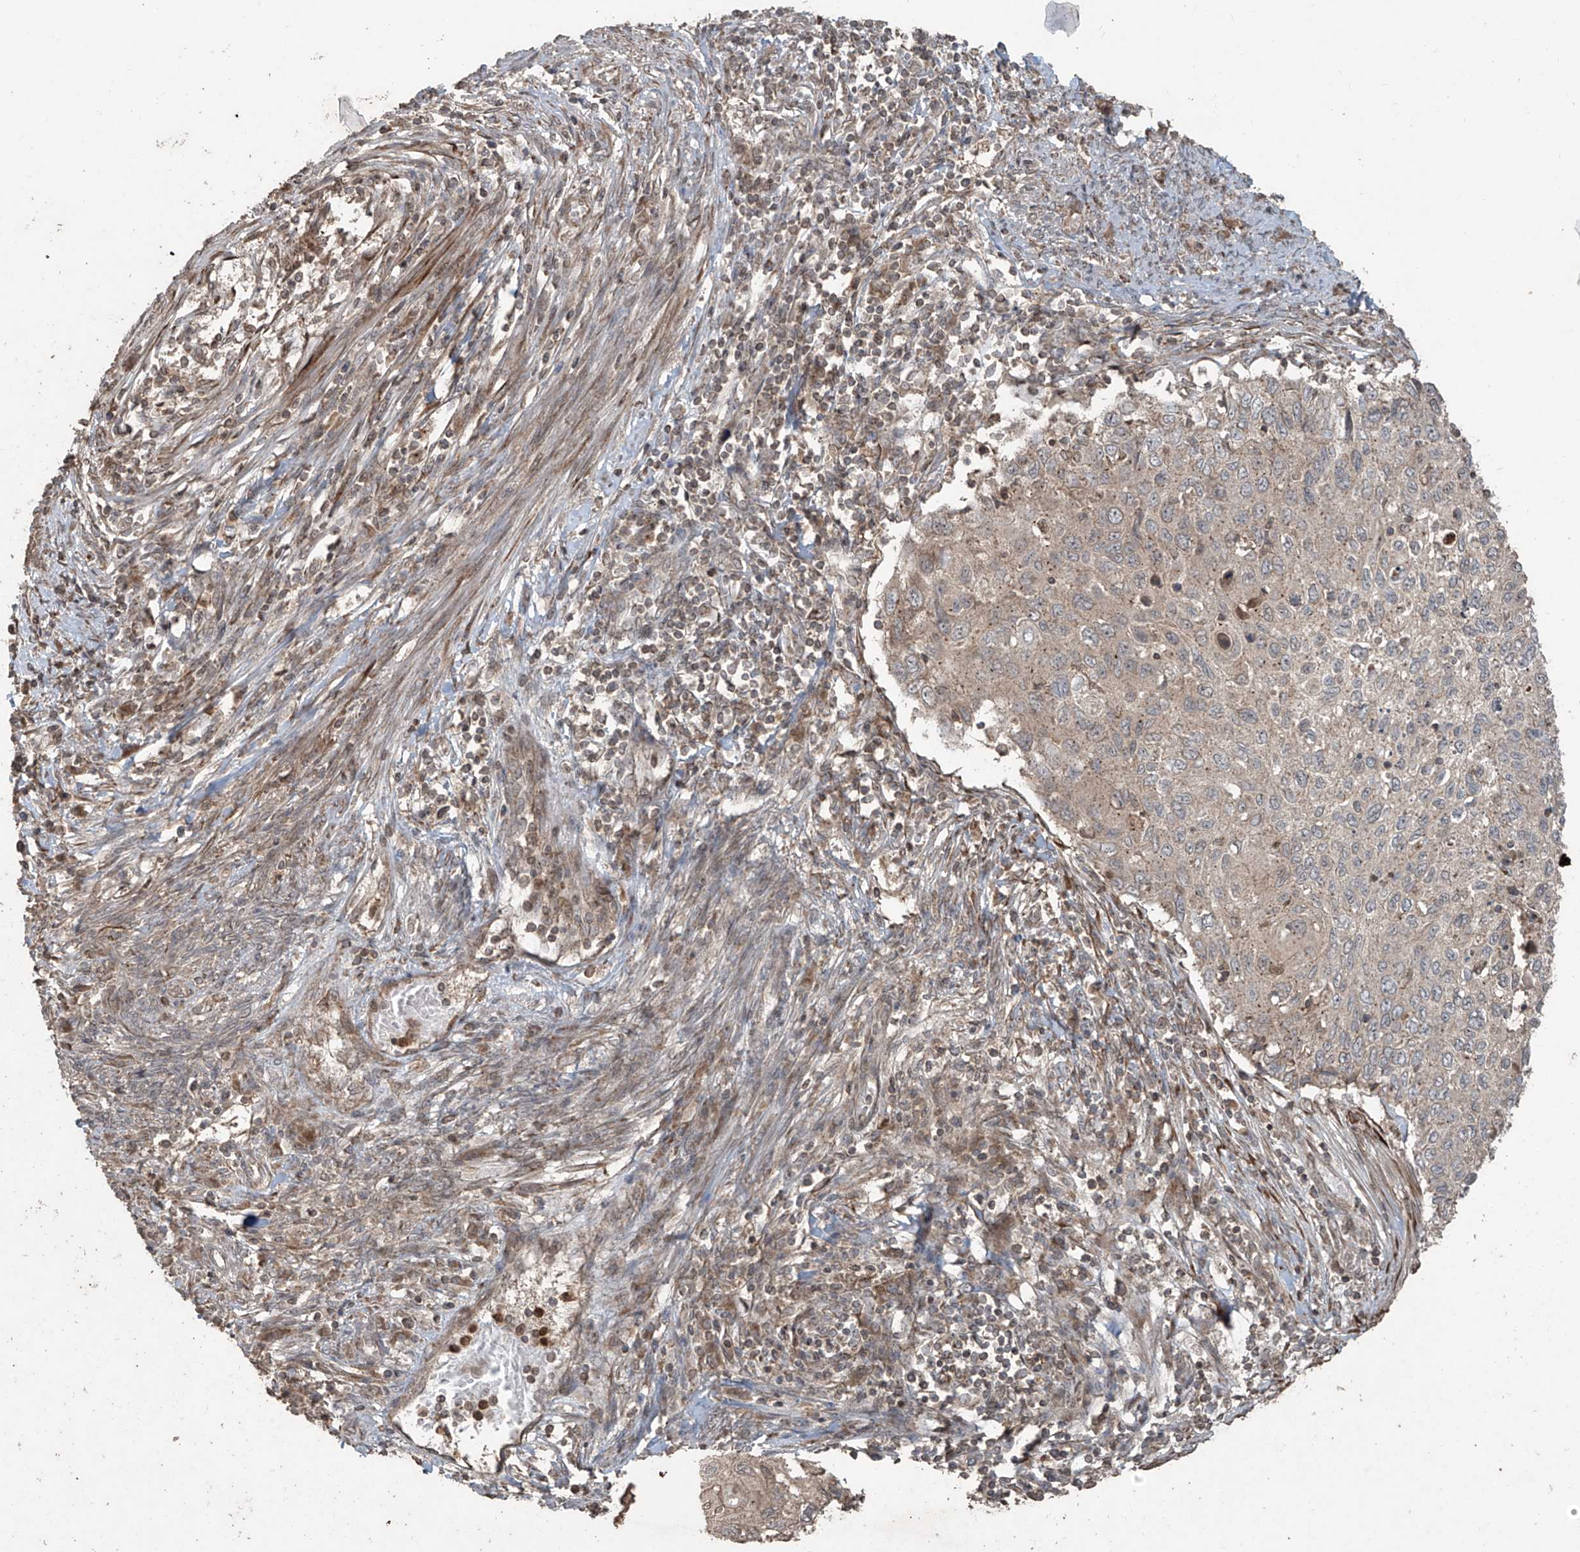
{"staining": {"intensity": "weak", "quantity": "<25%", "location": "cytoplasmic/membranous"}, "tissue": "cervical cancer", "cell_type": "Tumor cells", "image_type": "cancer", "snomed": [{"axis": "morphology", "description": "Squamous cell carcinoma, NOS"}, {"axis": "topography", "description": "Cervix"}], "caption": "Immunohistochemistry (IHC) image of cervical squamous cell carcinoma stained for a protein (brown), which demonstrates no expression in tumor cells.", "gene": "PGPEP1", "patient": {"sex": "female", "age": 70}}